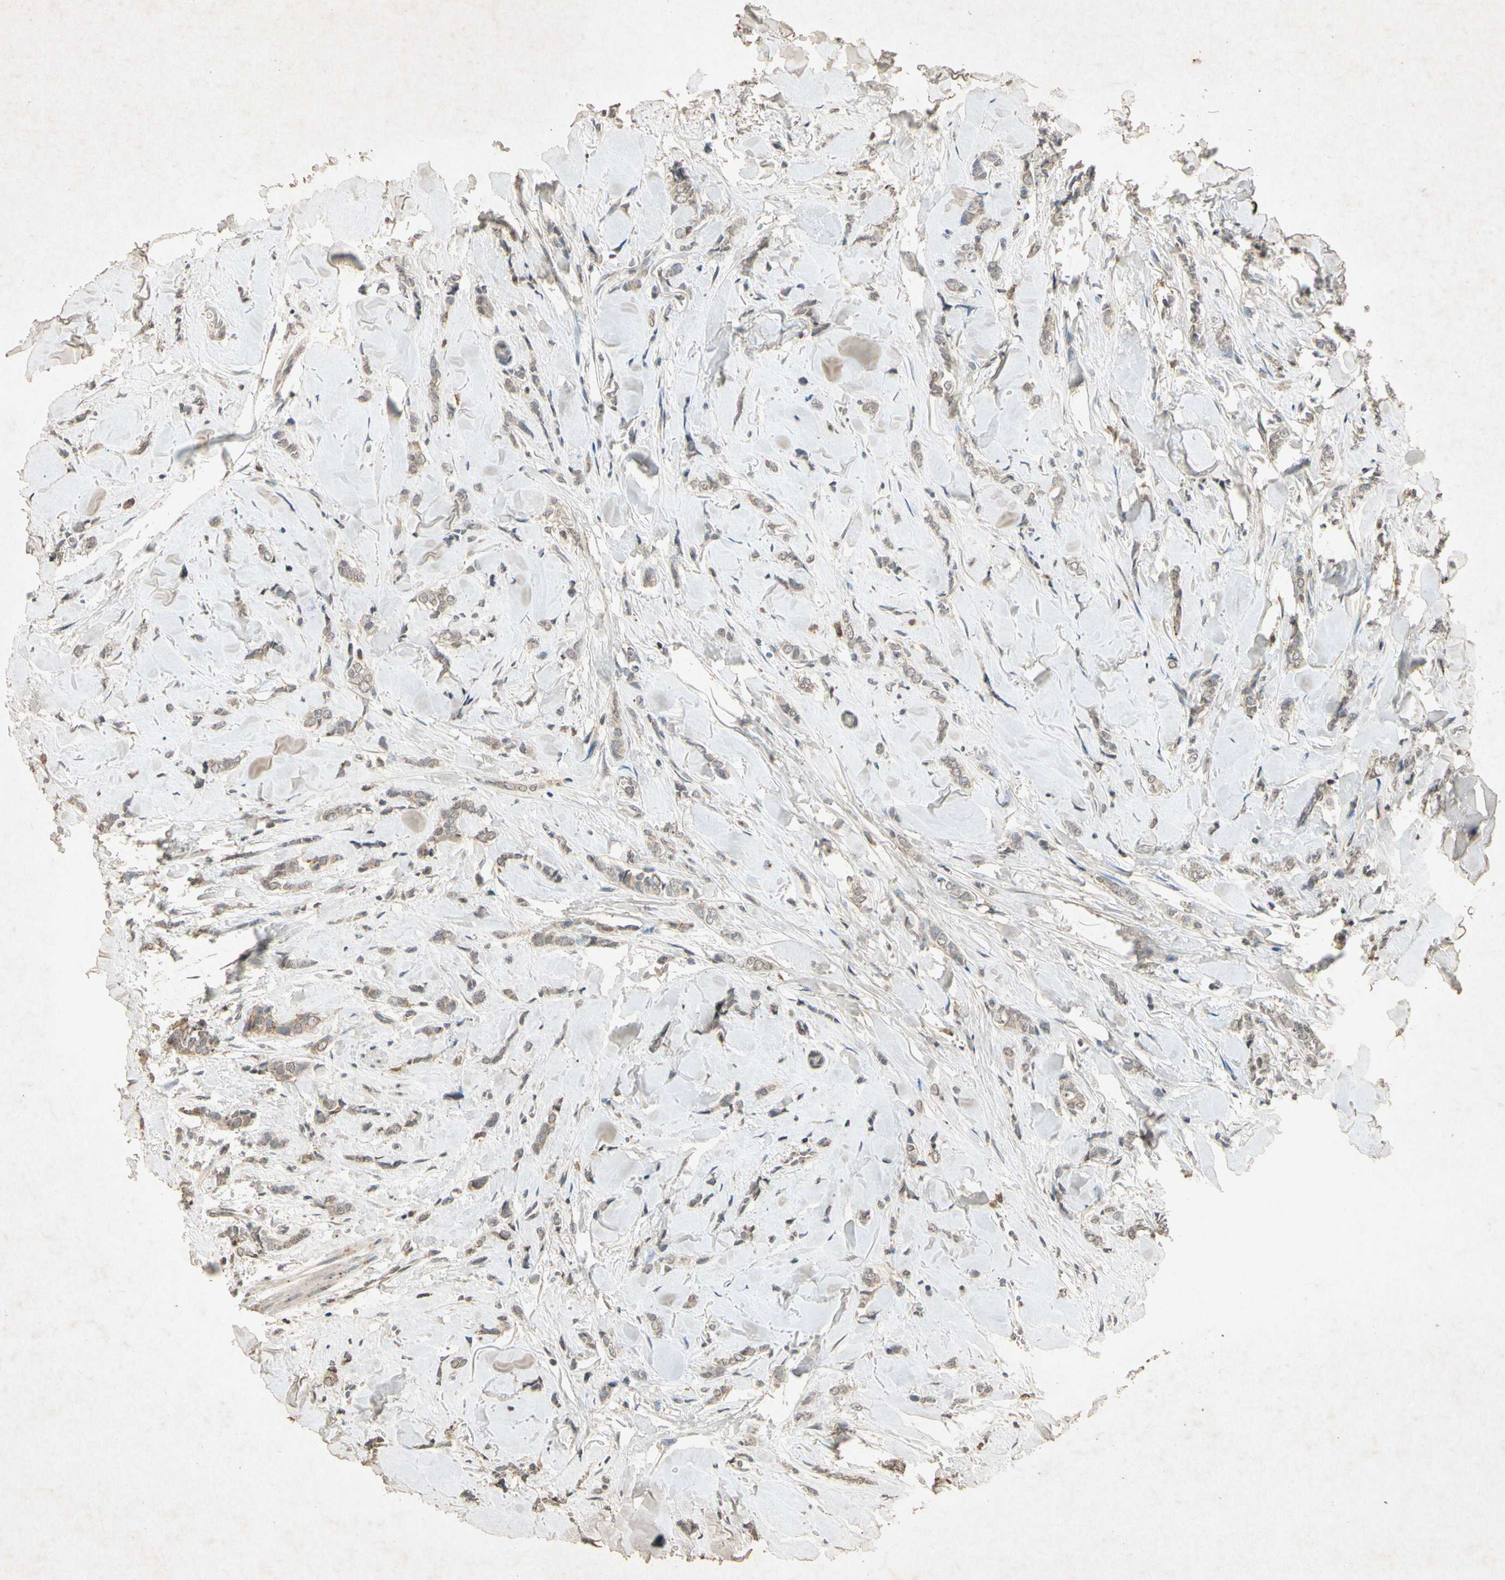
{"staining": {"intensity": "weak", "quantity": ">75%", "location": "cytoplasmic/membranous"}, "tissue": "breast cancer", "cell_type": "Tumor cells", "image_type": "cancer", "snomed": [{"axis": "morphology", "description": "Lobular carcinoma"}, {"axis": "topography", "description": "Skin"}, {"axis": "topography", "description": "Breast"}], "caption": "Lobular carcinoma (breast) stained with immunohistochemistry shows weak cytoplasmic/membranous positivity in approximately >75% of tumor cells.", "gene": "MSRB1", "patient": {"sex": "female", "age": 46}}